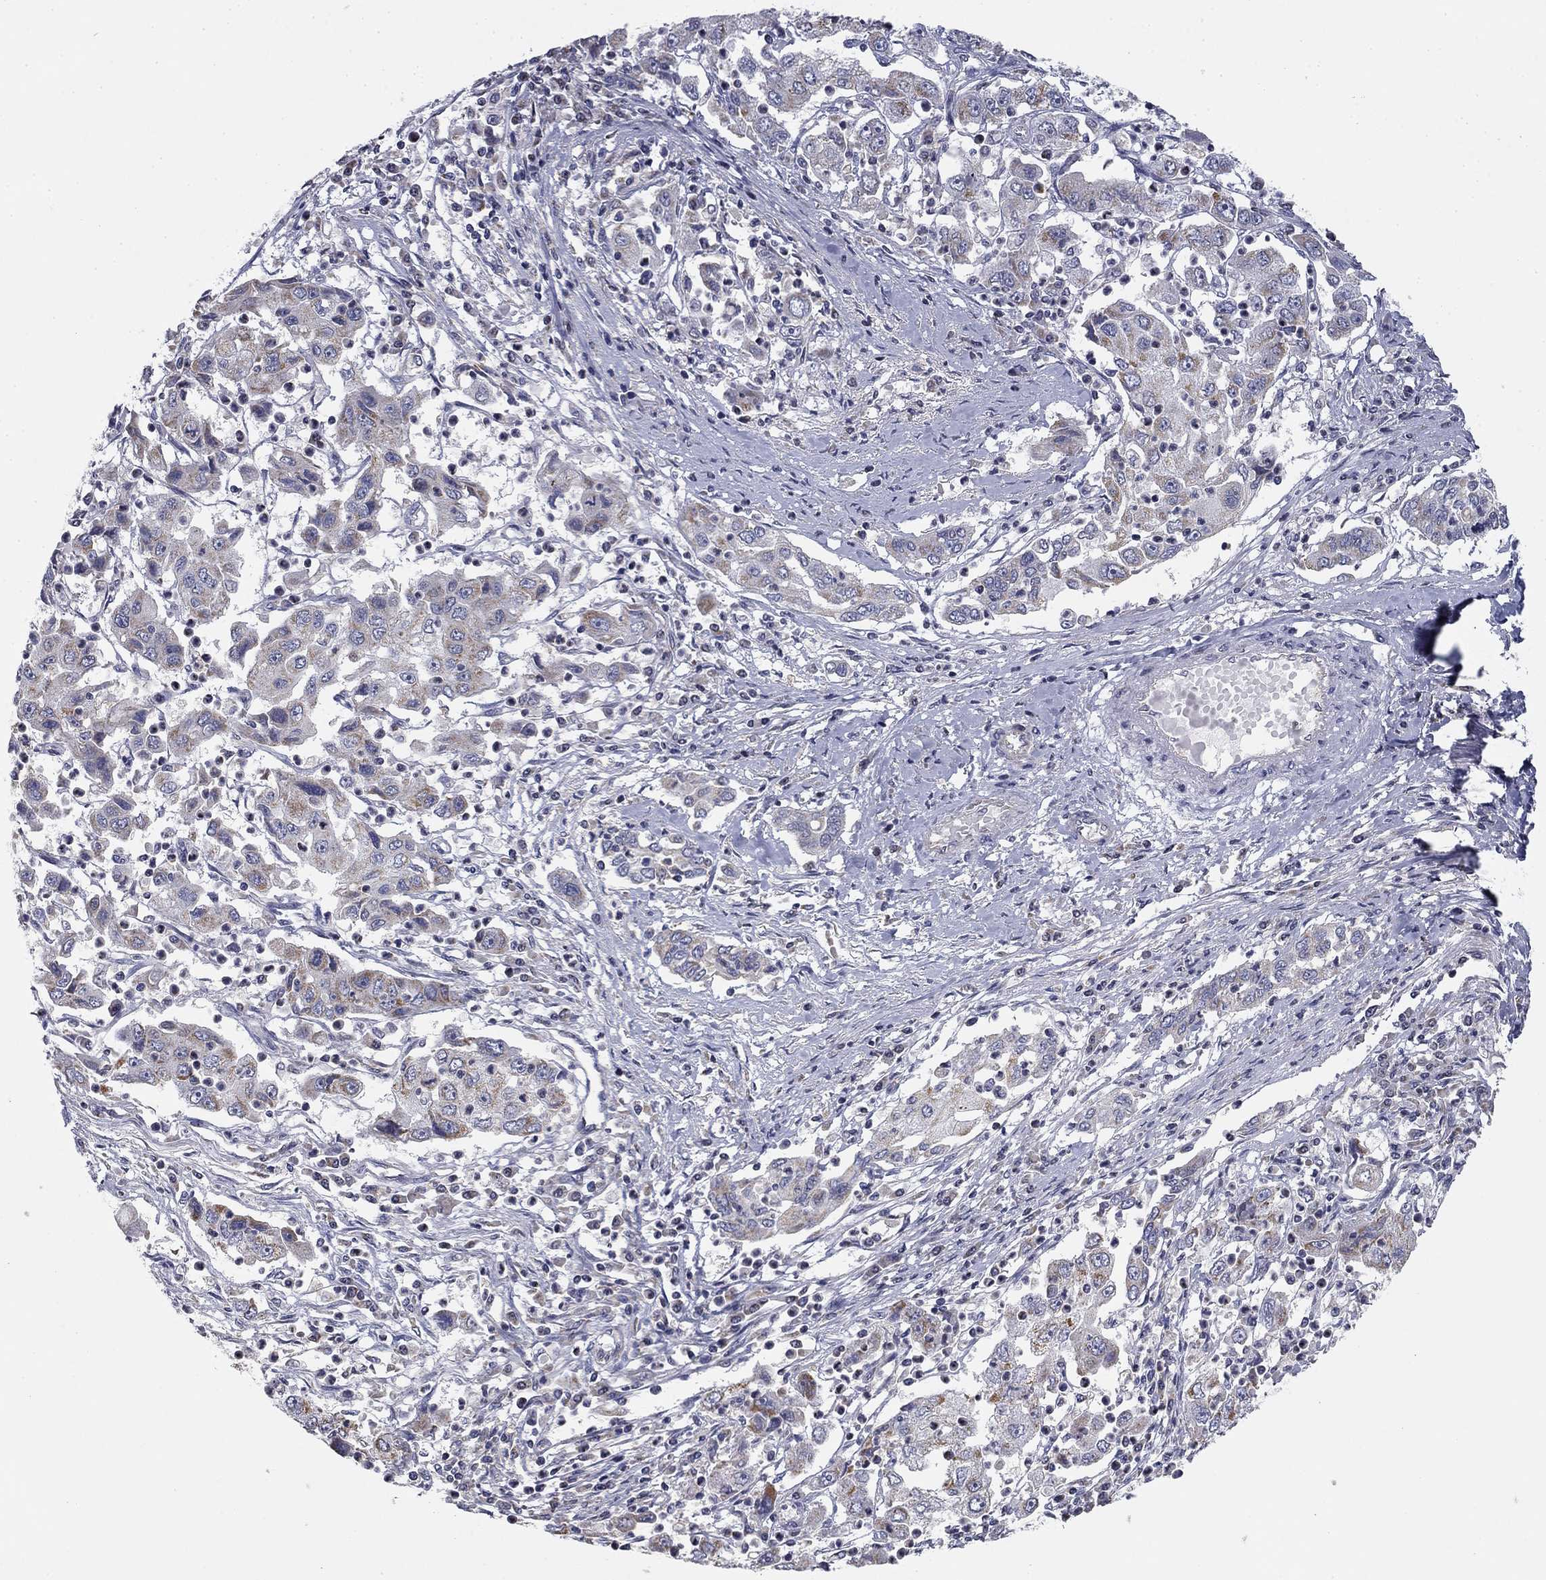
{"staining": {"intensity": "moderate", "quantity": "<25%", "location": "cytoplasmic/membranous"}, "tissue": "cervical cancer", "cell_type": "Tumor cells", "image_type": "cancer", "snomed": [{"axis": "morphology", "description": "Squamous cell carcinoma, NOS"}, {"axis": "topography", "description": "Cervix"}], "caption": "Moderate cytoplasmic/membranous positivity is present in approximately <25% of tumor cells in cervical cancer (squamous cell carcinoma). (DAB (3,3'-diaminobenzidine) IHC with brightfield microscopy, high magnification).", "gene": "SLC2A9", "patient": {"sex": "female", "age": 36}}